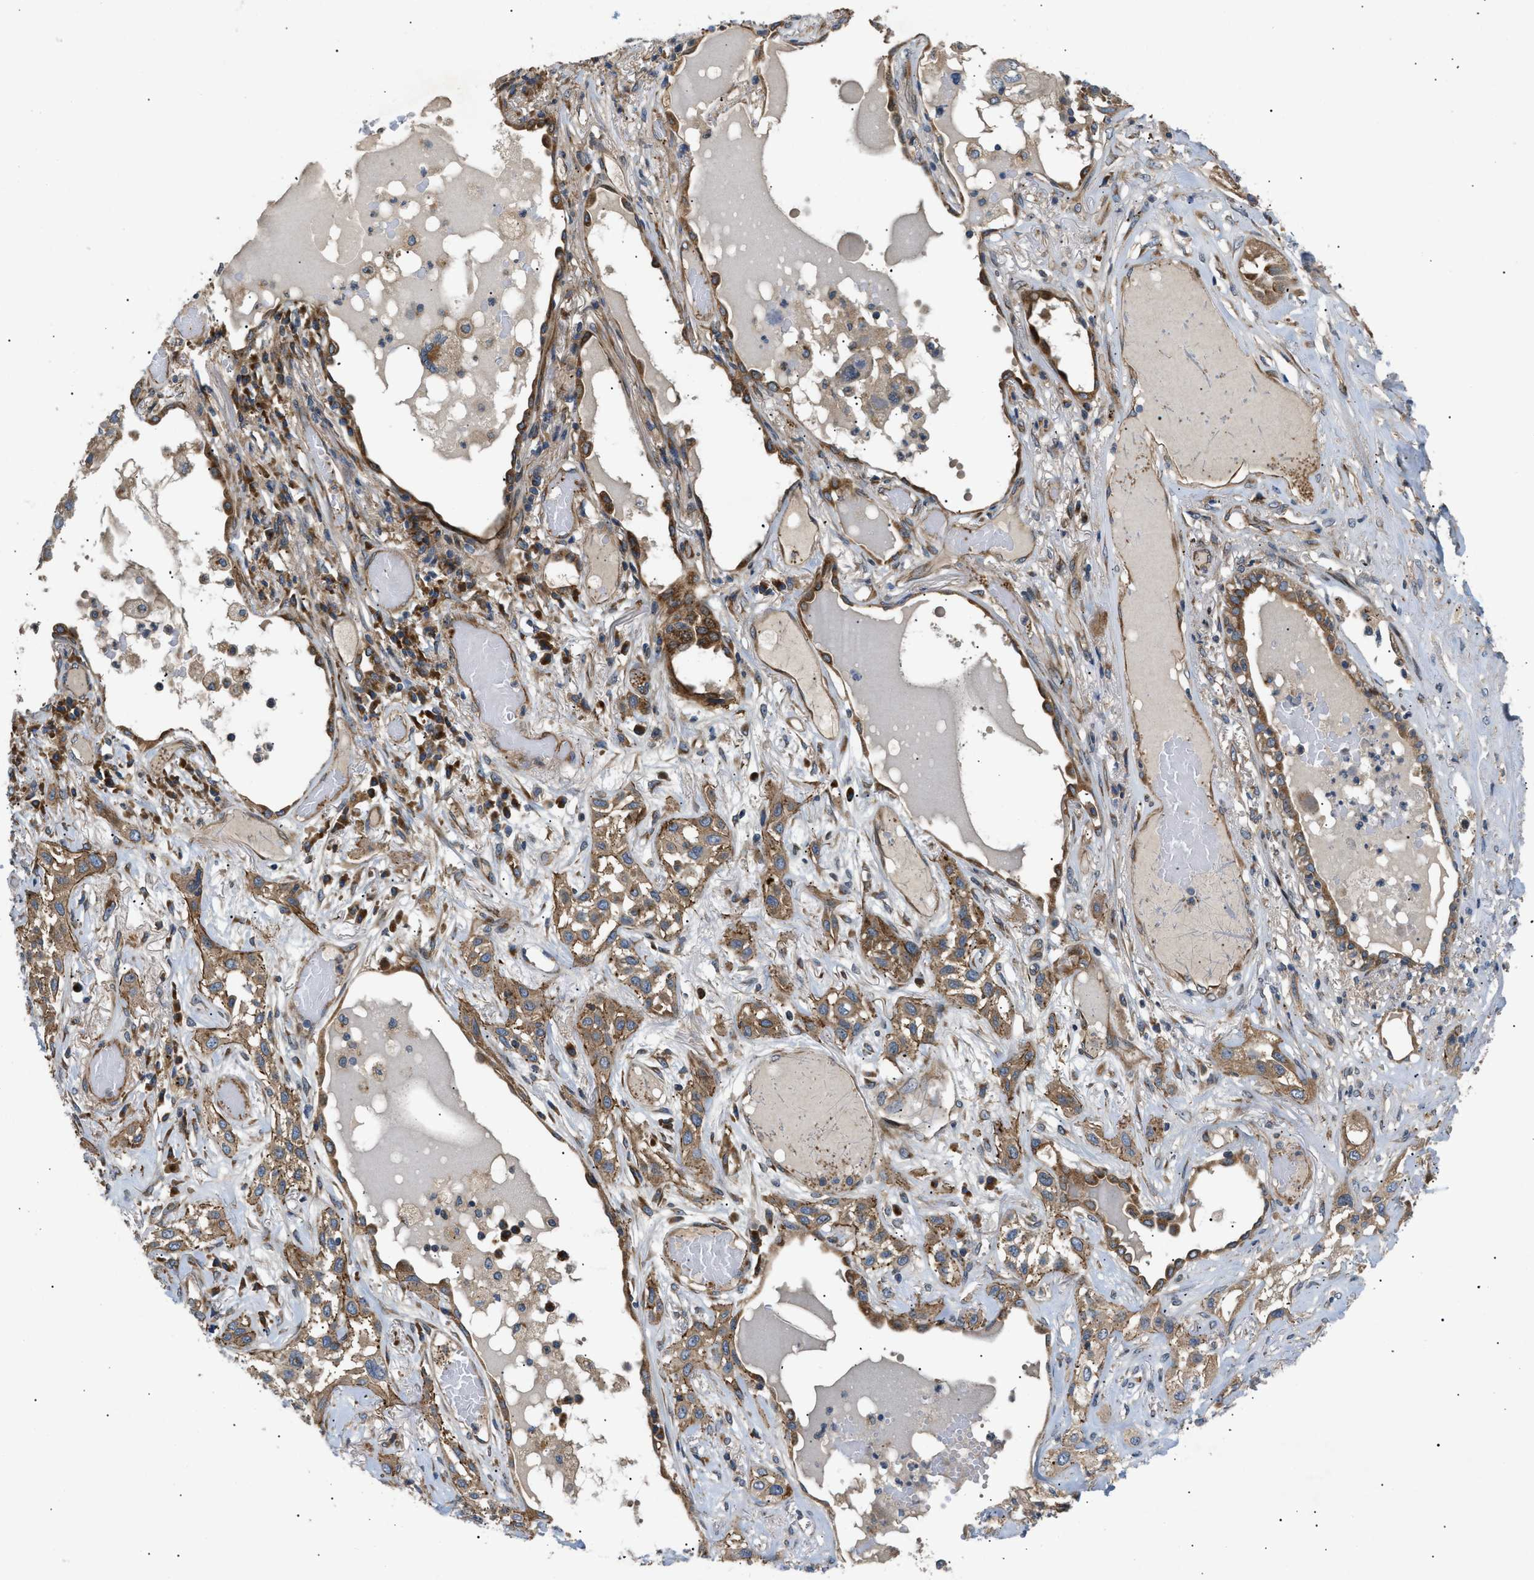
{"staining": {"intensity": "strong", "quantity": ">75%", "location": "cytoplasmic/membranous"}, "tissue": "lung cancer", "cell_type": "Tumor cells", "image_type": "cancer", "snomed": [{"axis": "morphology", "description": "Squamous cell carcinoma, NOS"}, {"axis": "topography", "description": "Lung"}], "caption": "Strong cytoplasmic/membranous protein positivity is identified in approximately >75% of tumor cells in squamous cell carcinoma (lung).", "gene": "LYSMD3", "patient": {"sex": "male", "age": 71}}